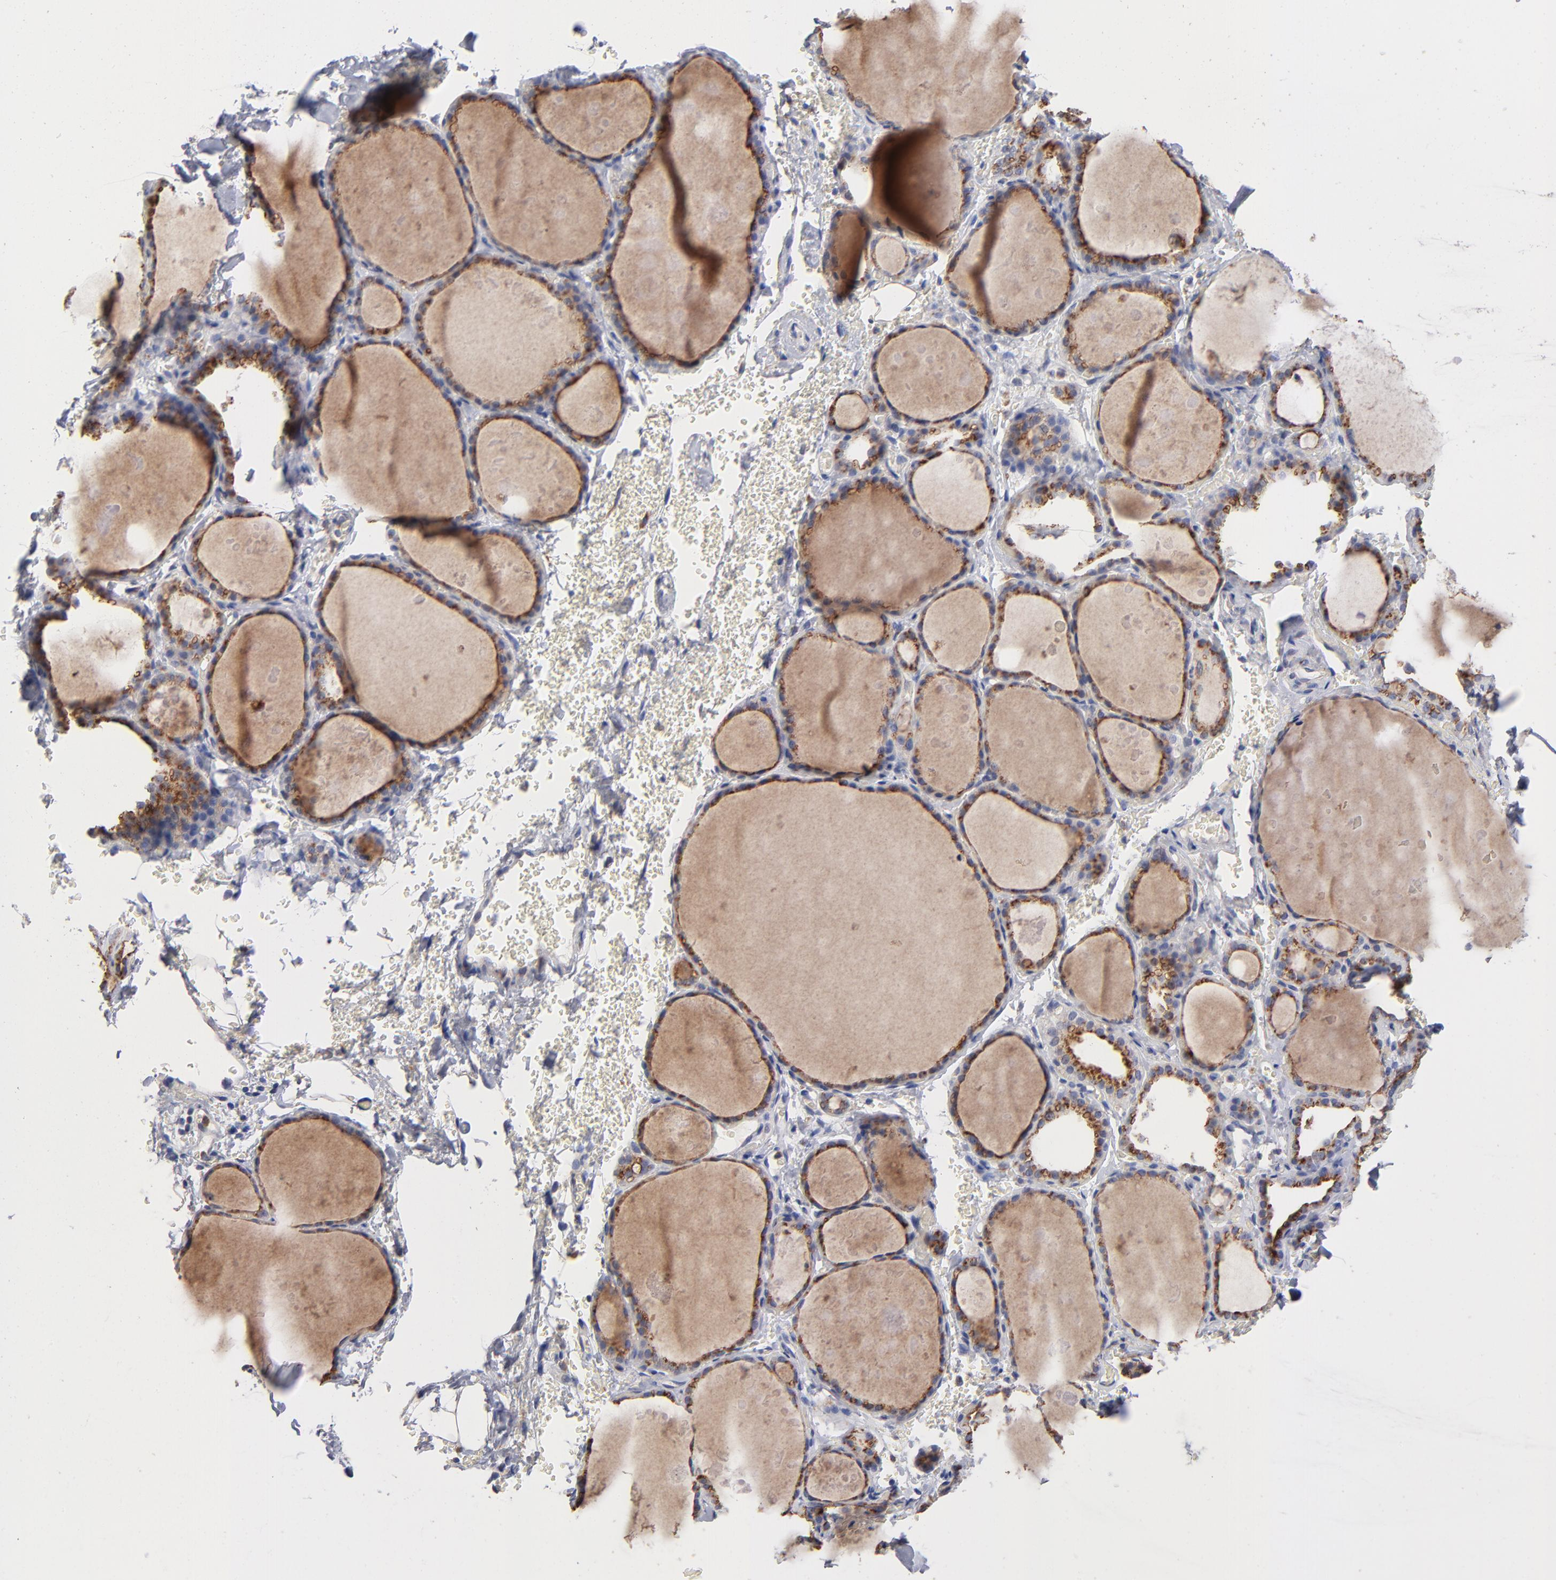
{"staining": {"intensity": "strong", "quantity": "<25%", "location": "cytoplasmic/membranous"}, "tissue": "thyroid gland", "cell_type": "Glandular cells", "image_type": "normal", "snomed": [{"axis": "morphology", "description": "Normal tissue, NOS"}, {"axis": "topography", "description": "Thyroid gland"}], "caption": "Strong cytoplasmic/membranous staining is seen in approximately <25% of glandular cells in benign thyroid gland.", "gene": "RRAGA", "patient": {"sex": "male", "age": 61}}